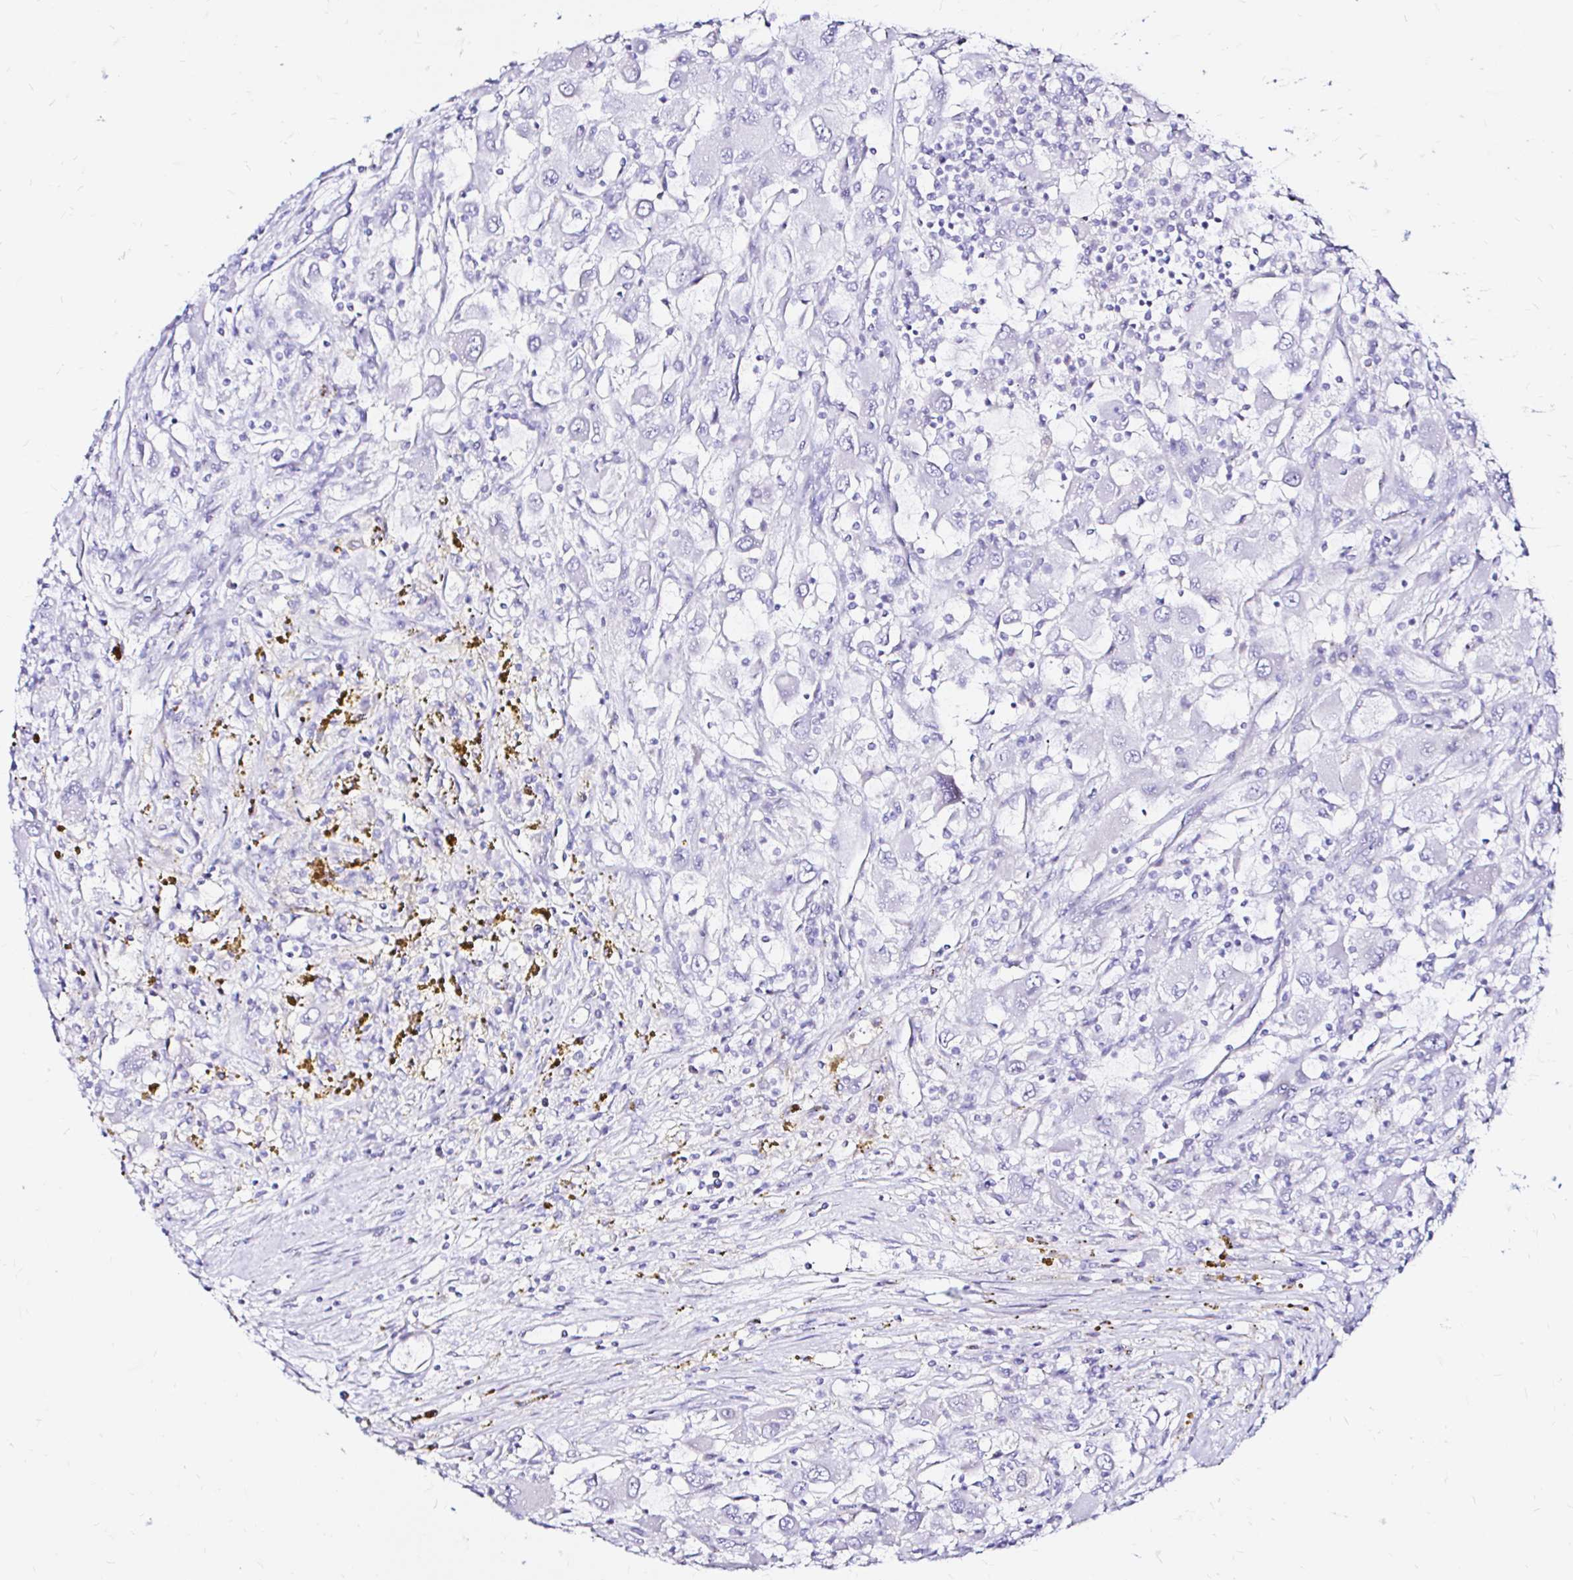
{"staining": {"intensity": "negative", "quantity": "none", "location": "none"}, "tissue": "renal cancer", "cell_type": "Tumor cells", "image_type": "cancer", "snomed": [{"axis": "morphology", "description": "Adenocarcinoma, NOS"}, {"axis": "topography", "description": "Kidney"}], "caption": "Protein analysis of renal adenocarcinoma demonstrates no significant staining in tumor cells.", "gene": "ZNF432", "patient": {"sex": "female", "age": 67}}